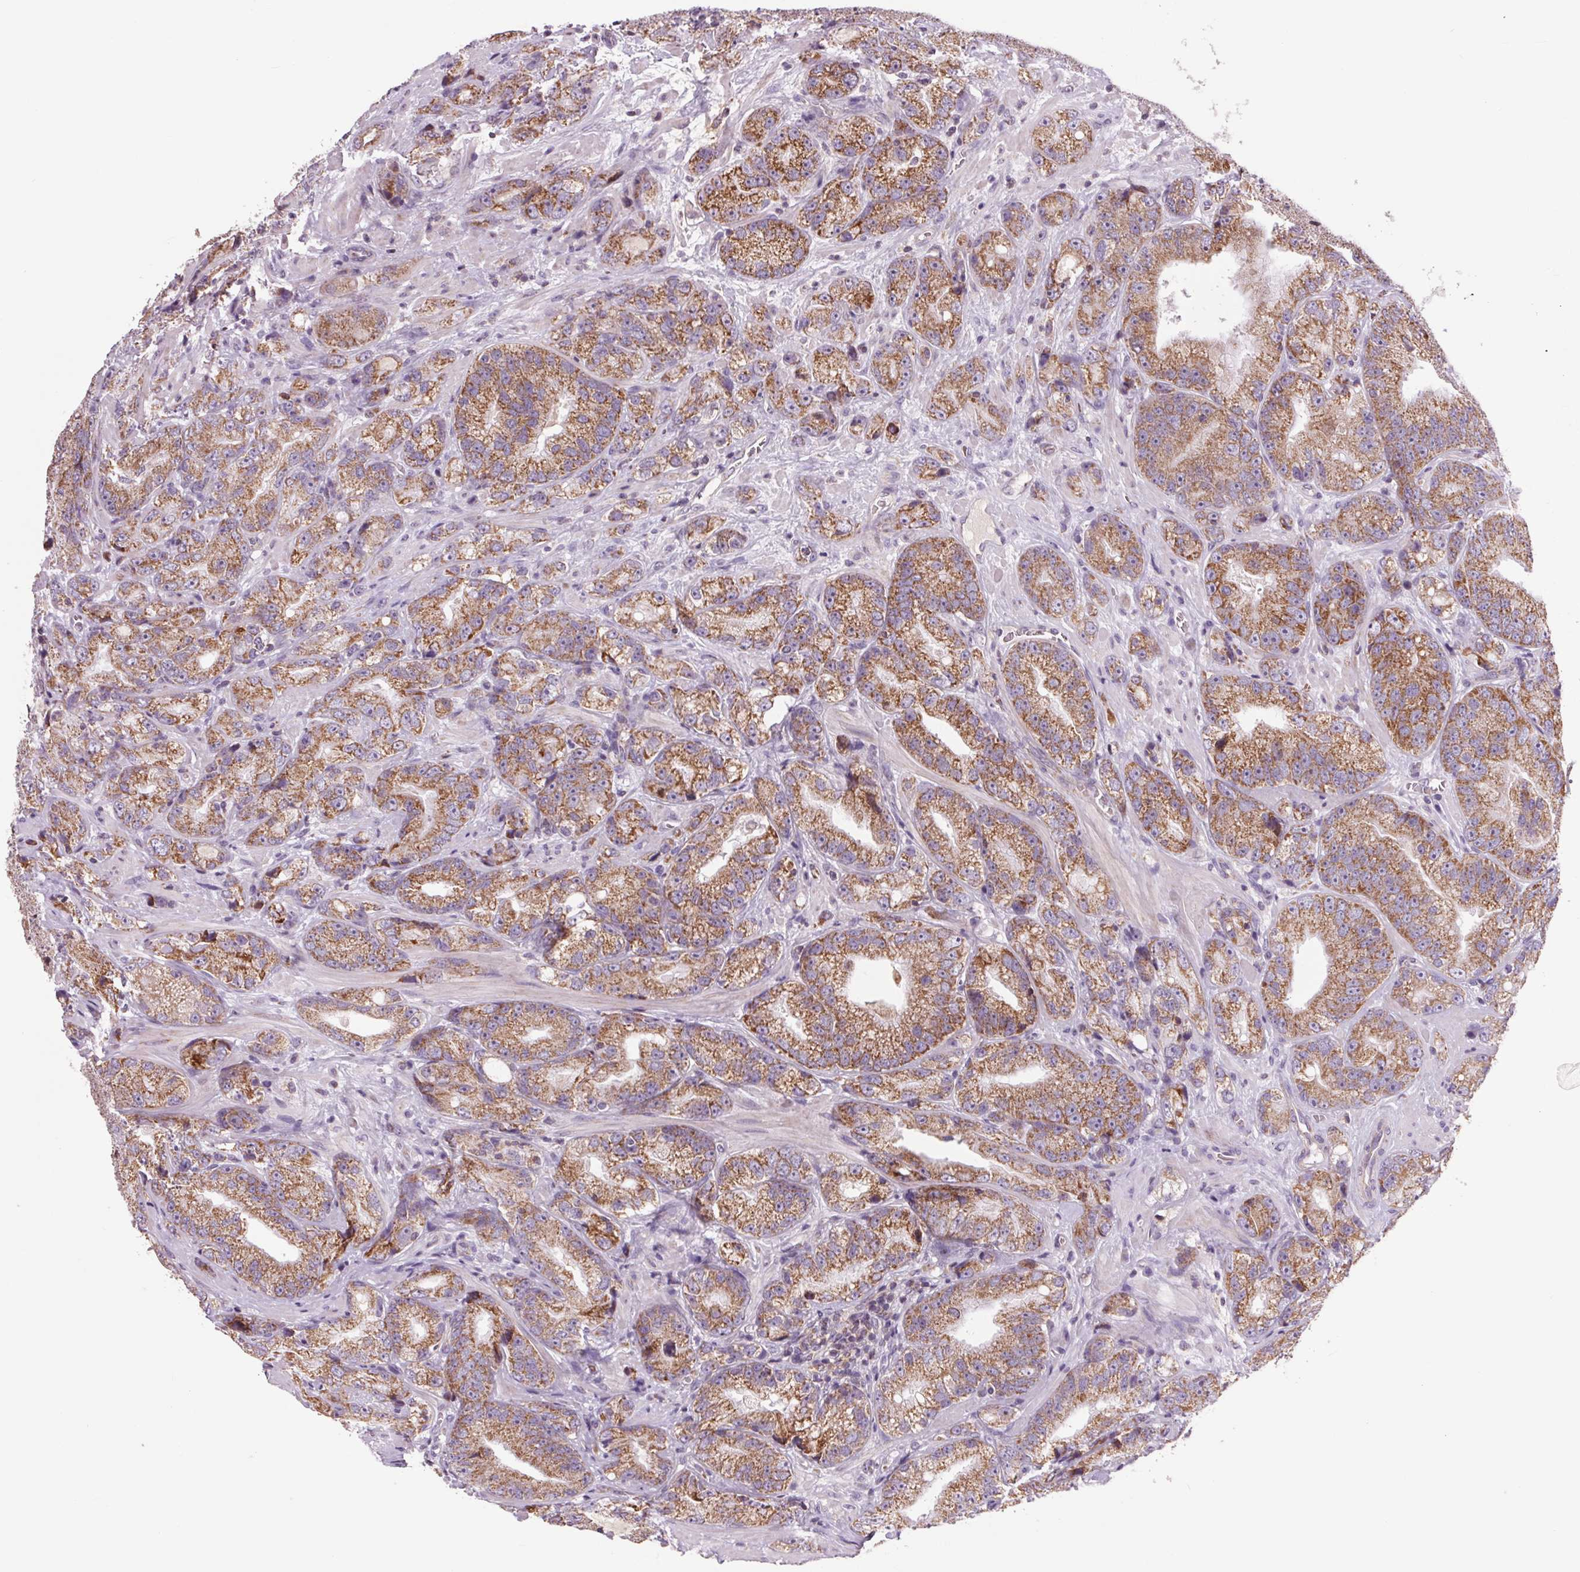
{"staining": {"intensity": "moderate", "quantity": ">75%", "location": "cytoplasmic/membranous"}, "tissue": "prostate cancer", "cell_type": "Tumor cells", "image_type": "cancer", "snomed": [{"axis": "morphology", "description": "Adenocarcinoma, NOS"}, {"axis": "topography", "description": "Prostate"}], "caption": "This image shows prostate adenocarcinoma stained with IHC to label a protein in brown. The cytoplasmic/membranous of tumor cells show moderate positivity for the protein. Nuclei are counter-stained blue.", "gene": "COX6A1", "patient": {"sex": "male", "age": 63}}